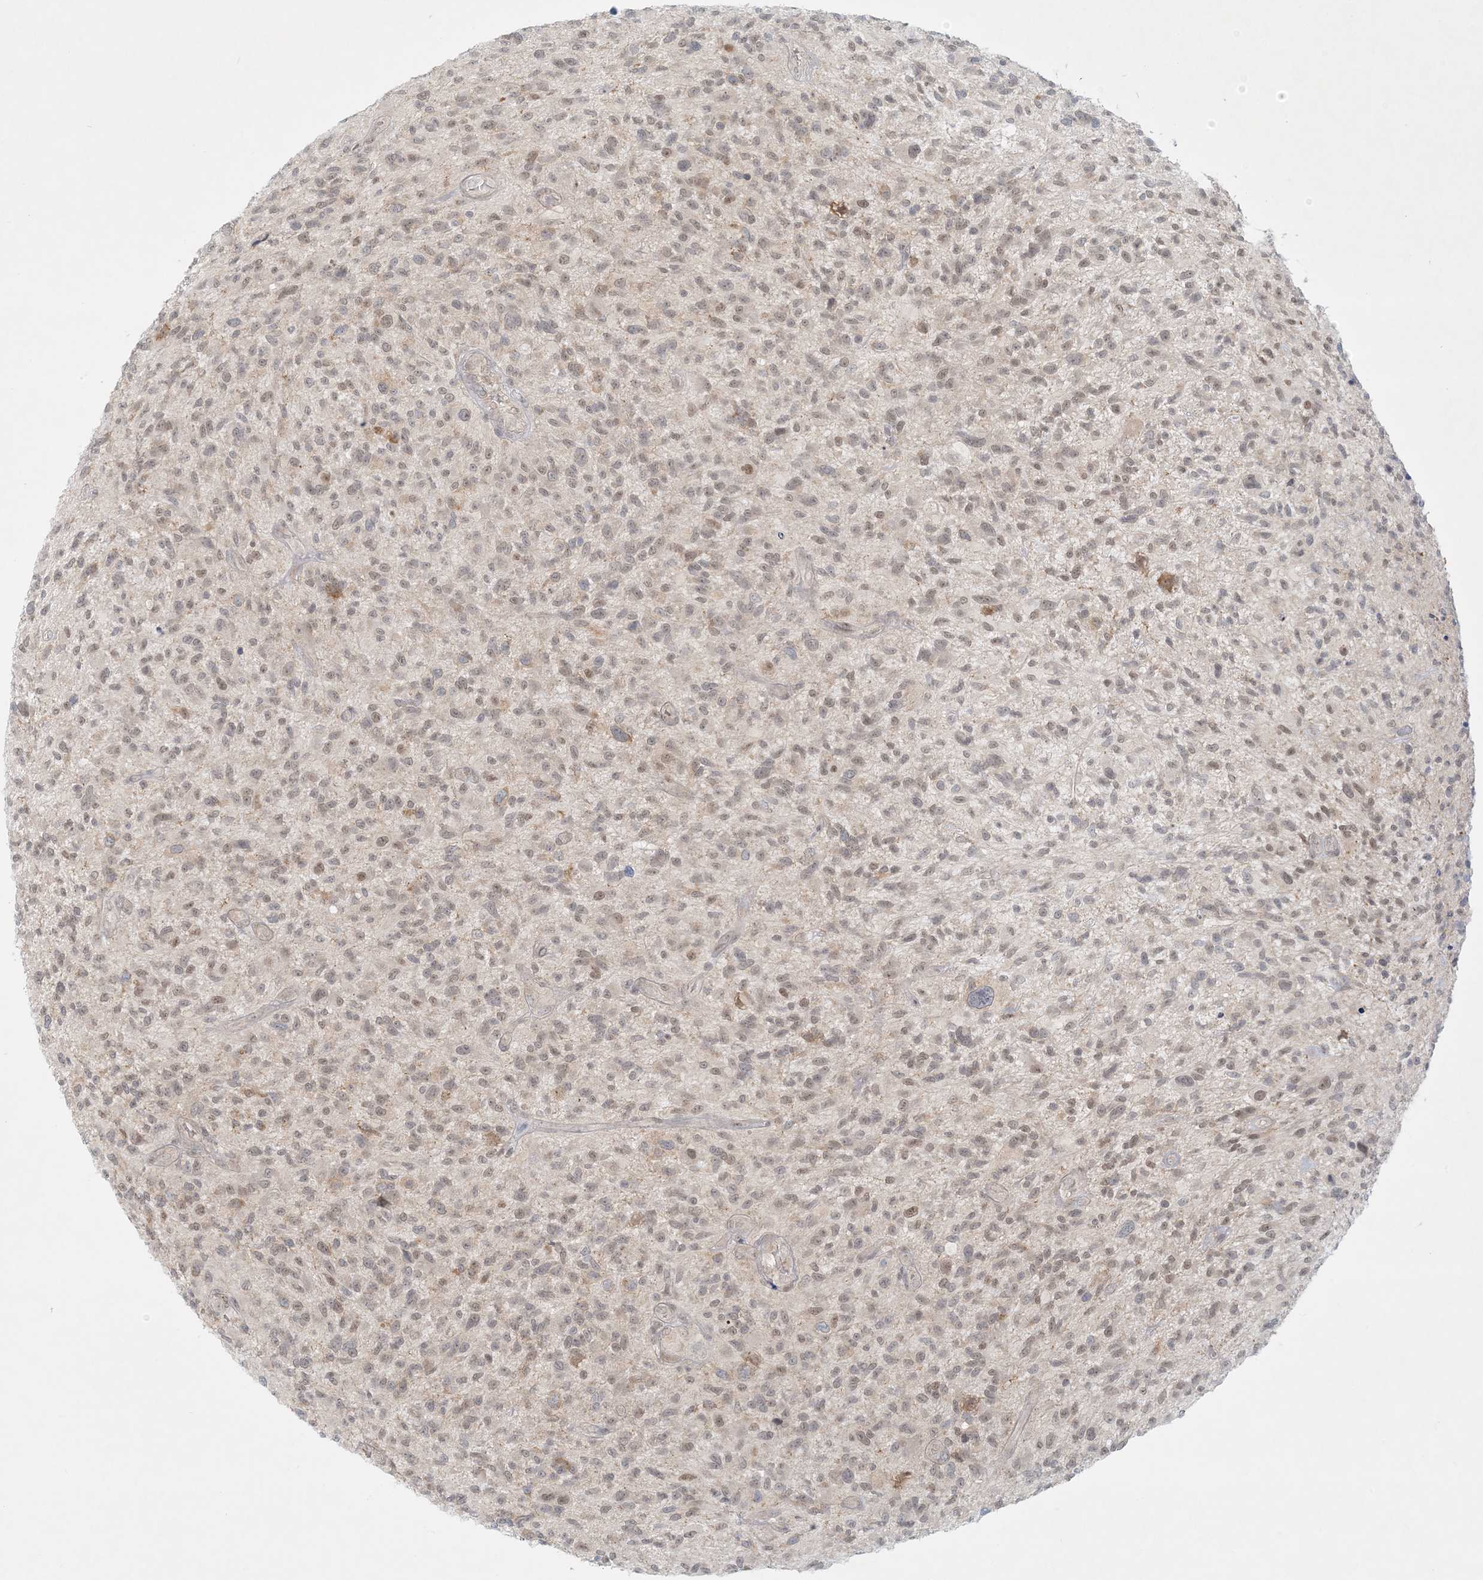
{"staining": {"intensity": "weak", "quantity": ">75%", "location": "cytoplasmic/membranous,nuclear"}, "tissue": "glioma", "cell_type": "Tumor cells", "image_type": "cancer", "snomed": [{"axis": "morphology", "description": "Glioma, malignant, High grade"}, {"axis": "topography", "description": "Brain"}], "caption": "This image exhibits glioma stained with IHC to label a protein in brown. The cytoplasmic/membranous and nuclear of tumor cells show weak positivity for the protein. Nuclei are counter-stained blue.", "gene": "OBI1", "patient": {"sex": "male", "age": 47}}